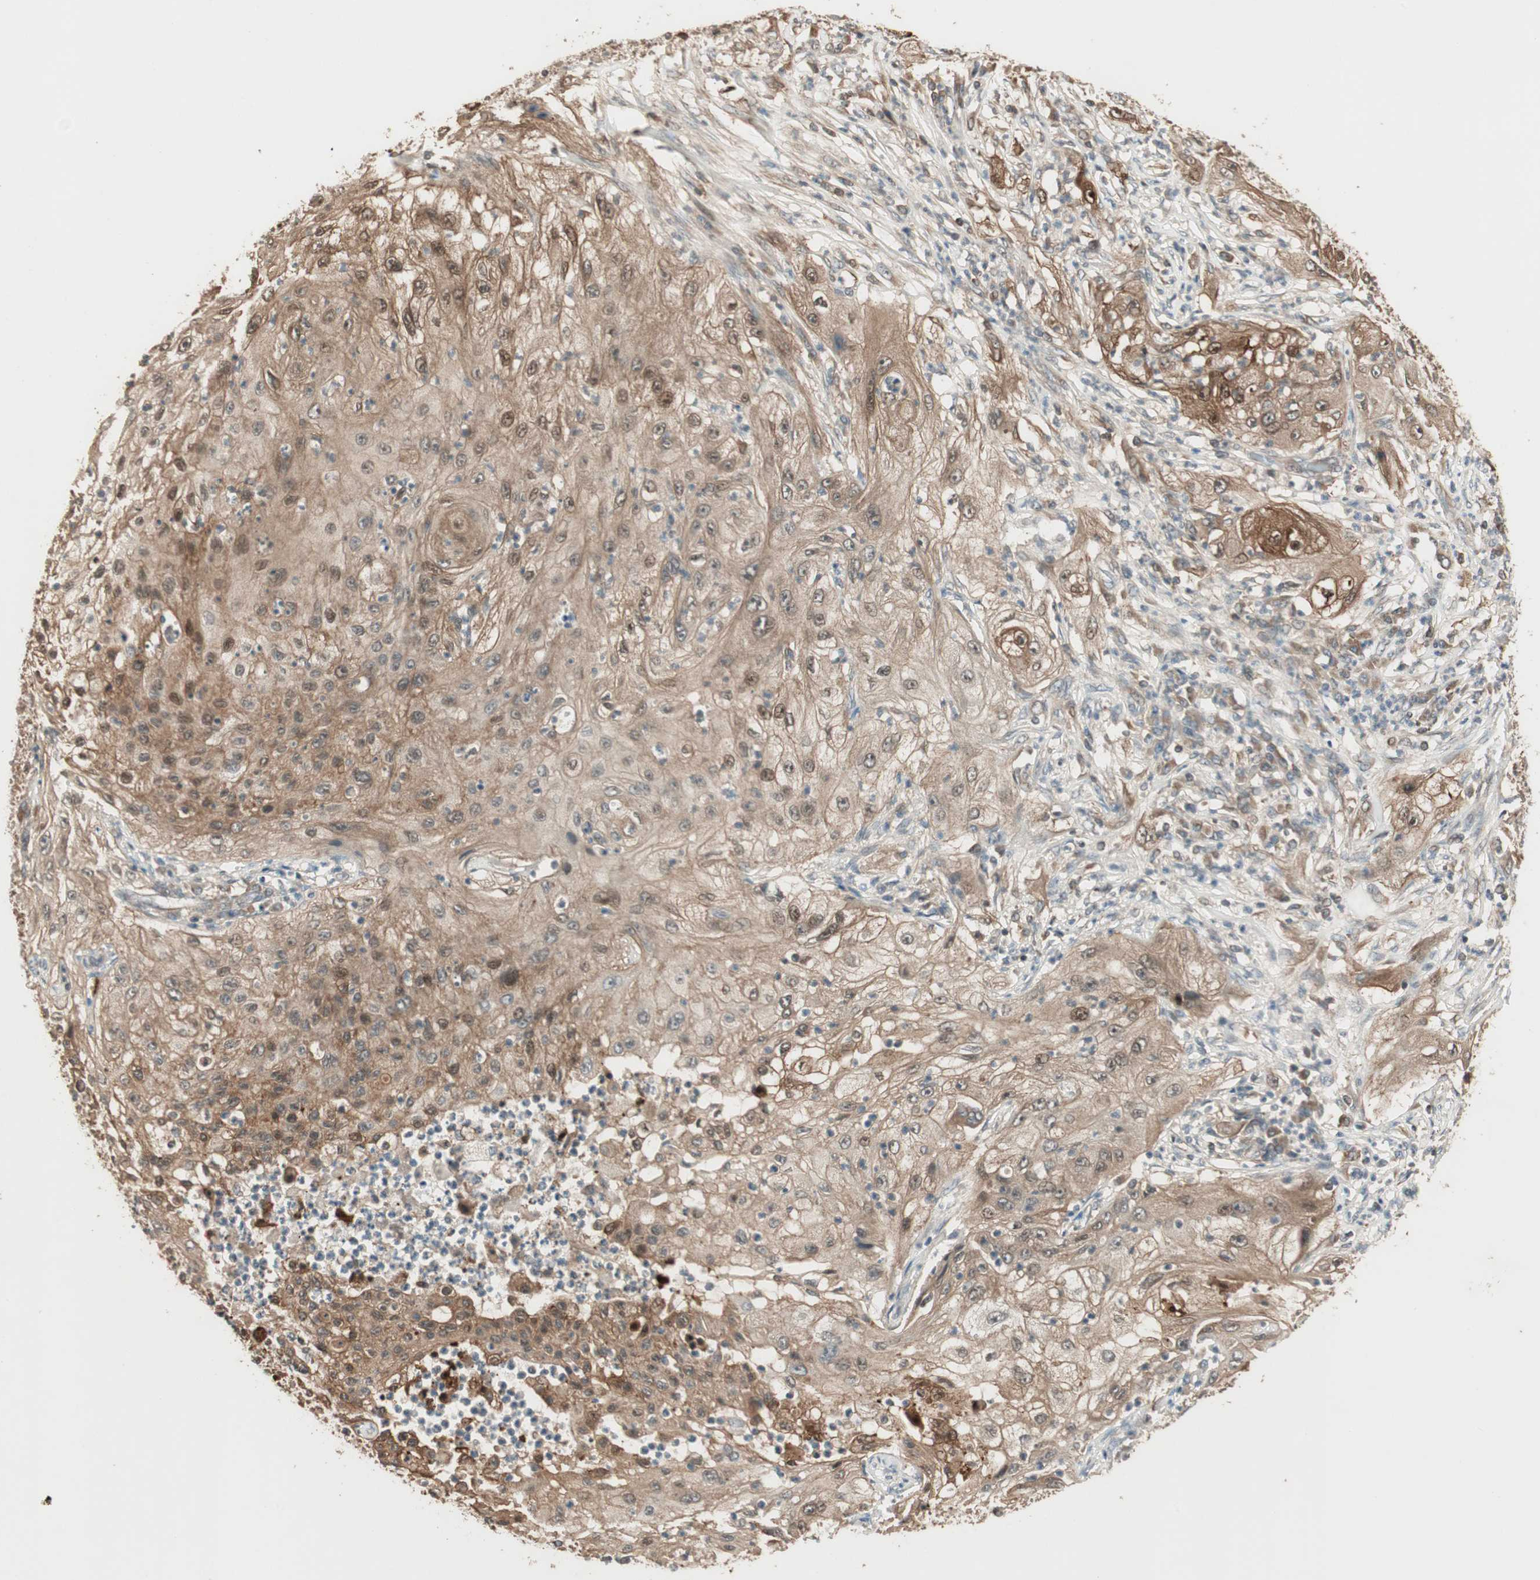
{"staining": {"intensity": "moderate", "quantity": ">75%", "location": "cytoplasmic/membranous,nuclear"}, "tissue": "lung cancer", "cell_type": "Tumor cells", "image_type": "cancer", "snomed": [{"axis": "morphology", "description": "Inflammation, NOS"}, {"axis": "morphology", "description": "Squamous cell carcinoma, NOS"}, {"axis": "topography", "description": "Lymph node"}, {"axis": "topography", "description": "Soft tissue"}, {"axis": "topography", "description": "Lung"}], "caption": "Moderate cytoplasmic/membranous and nuclear positivity is seen in about >75% of tumor cells in lung cancer.", "gene": "CNOT4", "patient": {"sex": "male", "age": 66}}